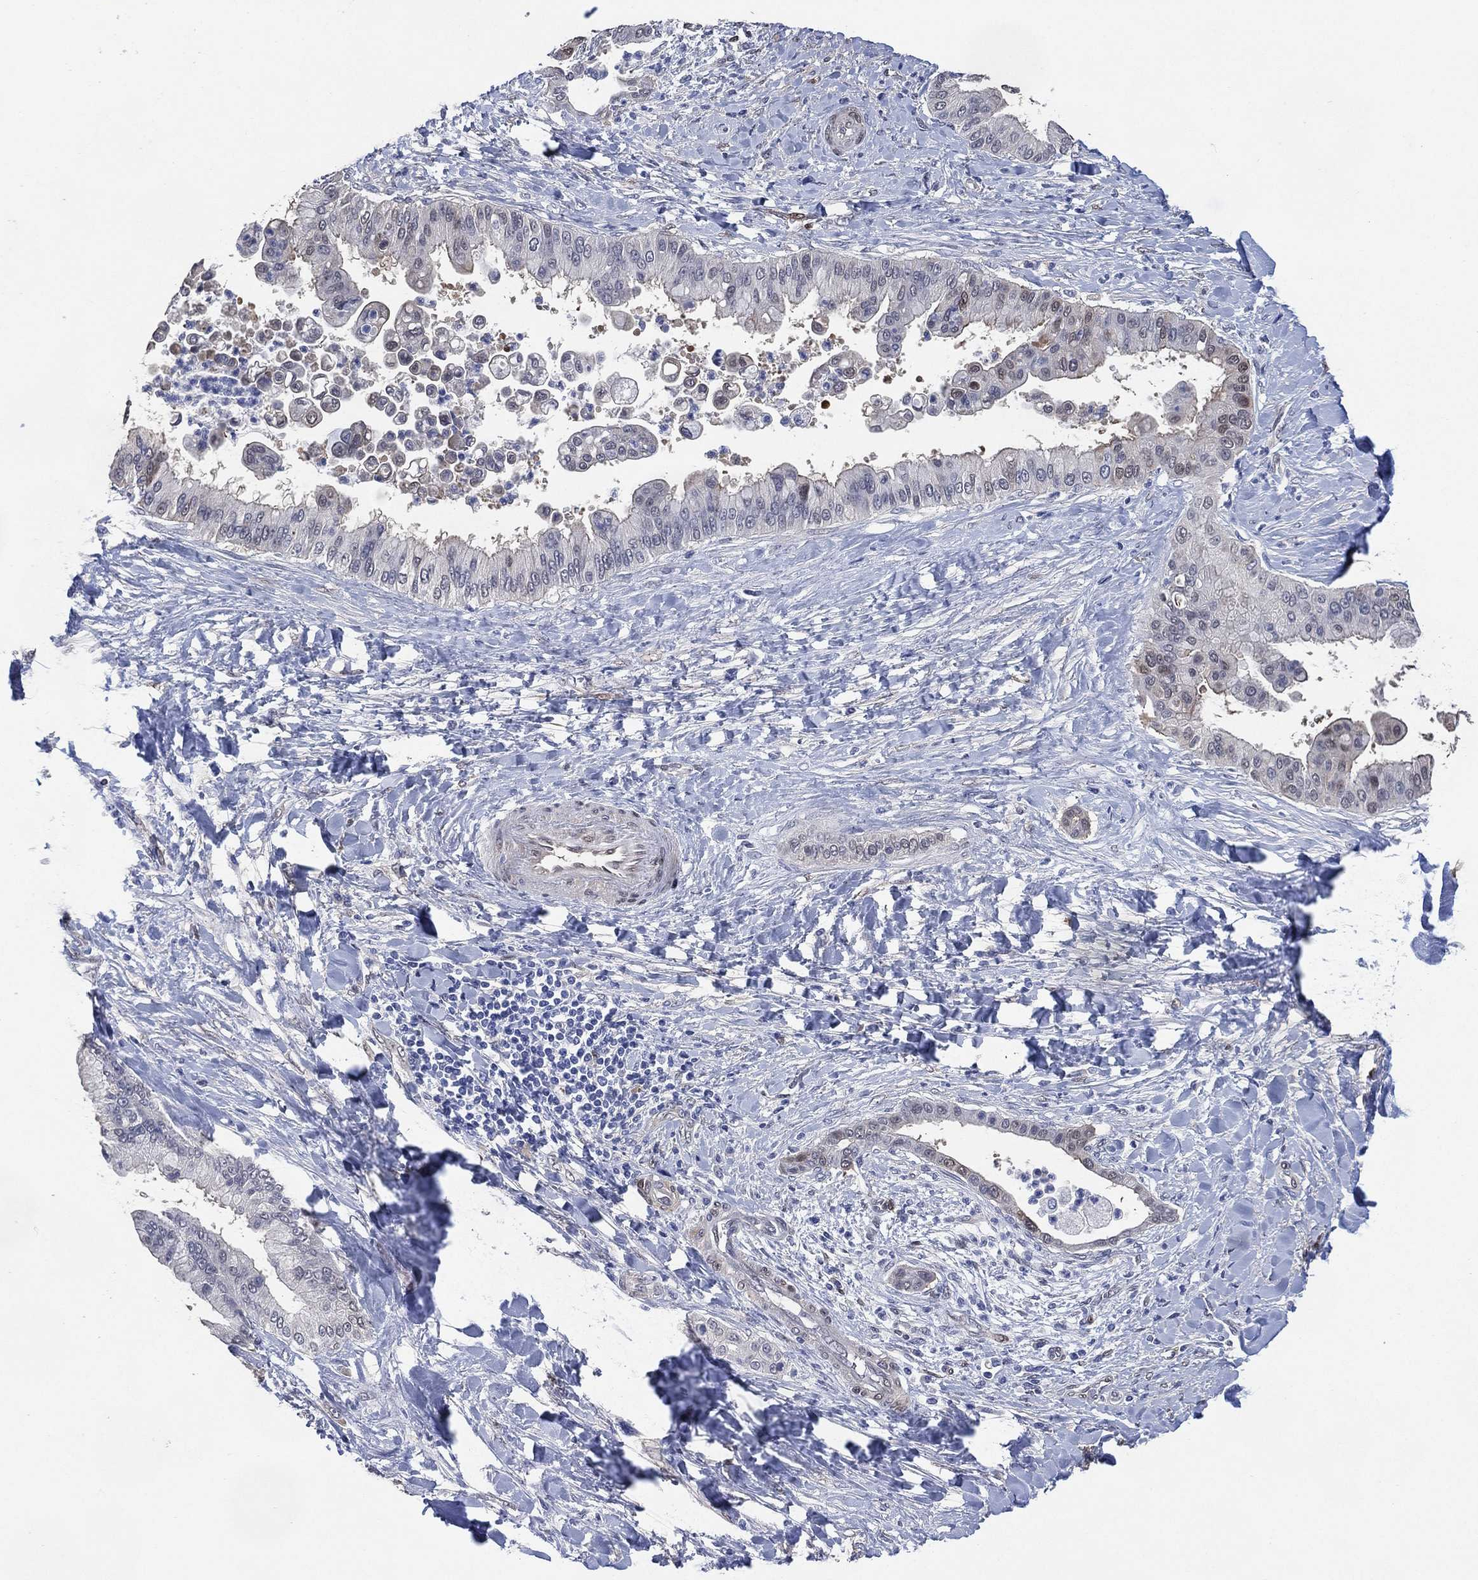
{"staining": {"intensity": "negative", "quantity": "none", "location": "none"}, "tissue": "liver cancer", "cell_type": "Tumor cells", "image_type": "cancer", "snomed": [{"axis": "morphology", "description": "Cholangiocarcinoma"}, {"axis": "topography", "description": "Liver"}], "caption": "Protein analysis of liver cancer (cholangiocarcinoma) reveals no significant expression in tumor cells.", "gene": "AK1", "patient": {"sex": "female", "age": 54}}